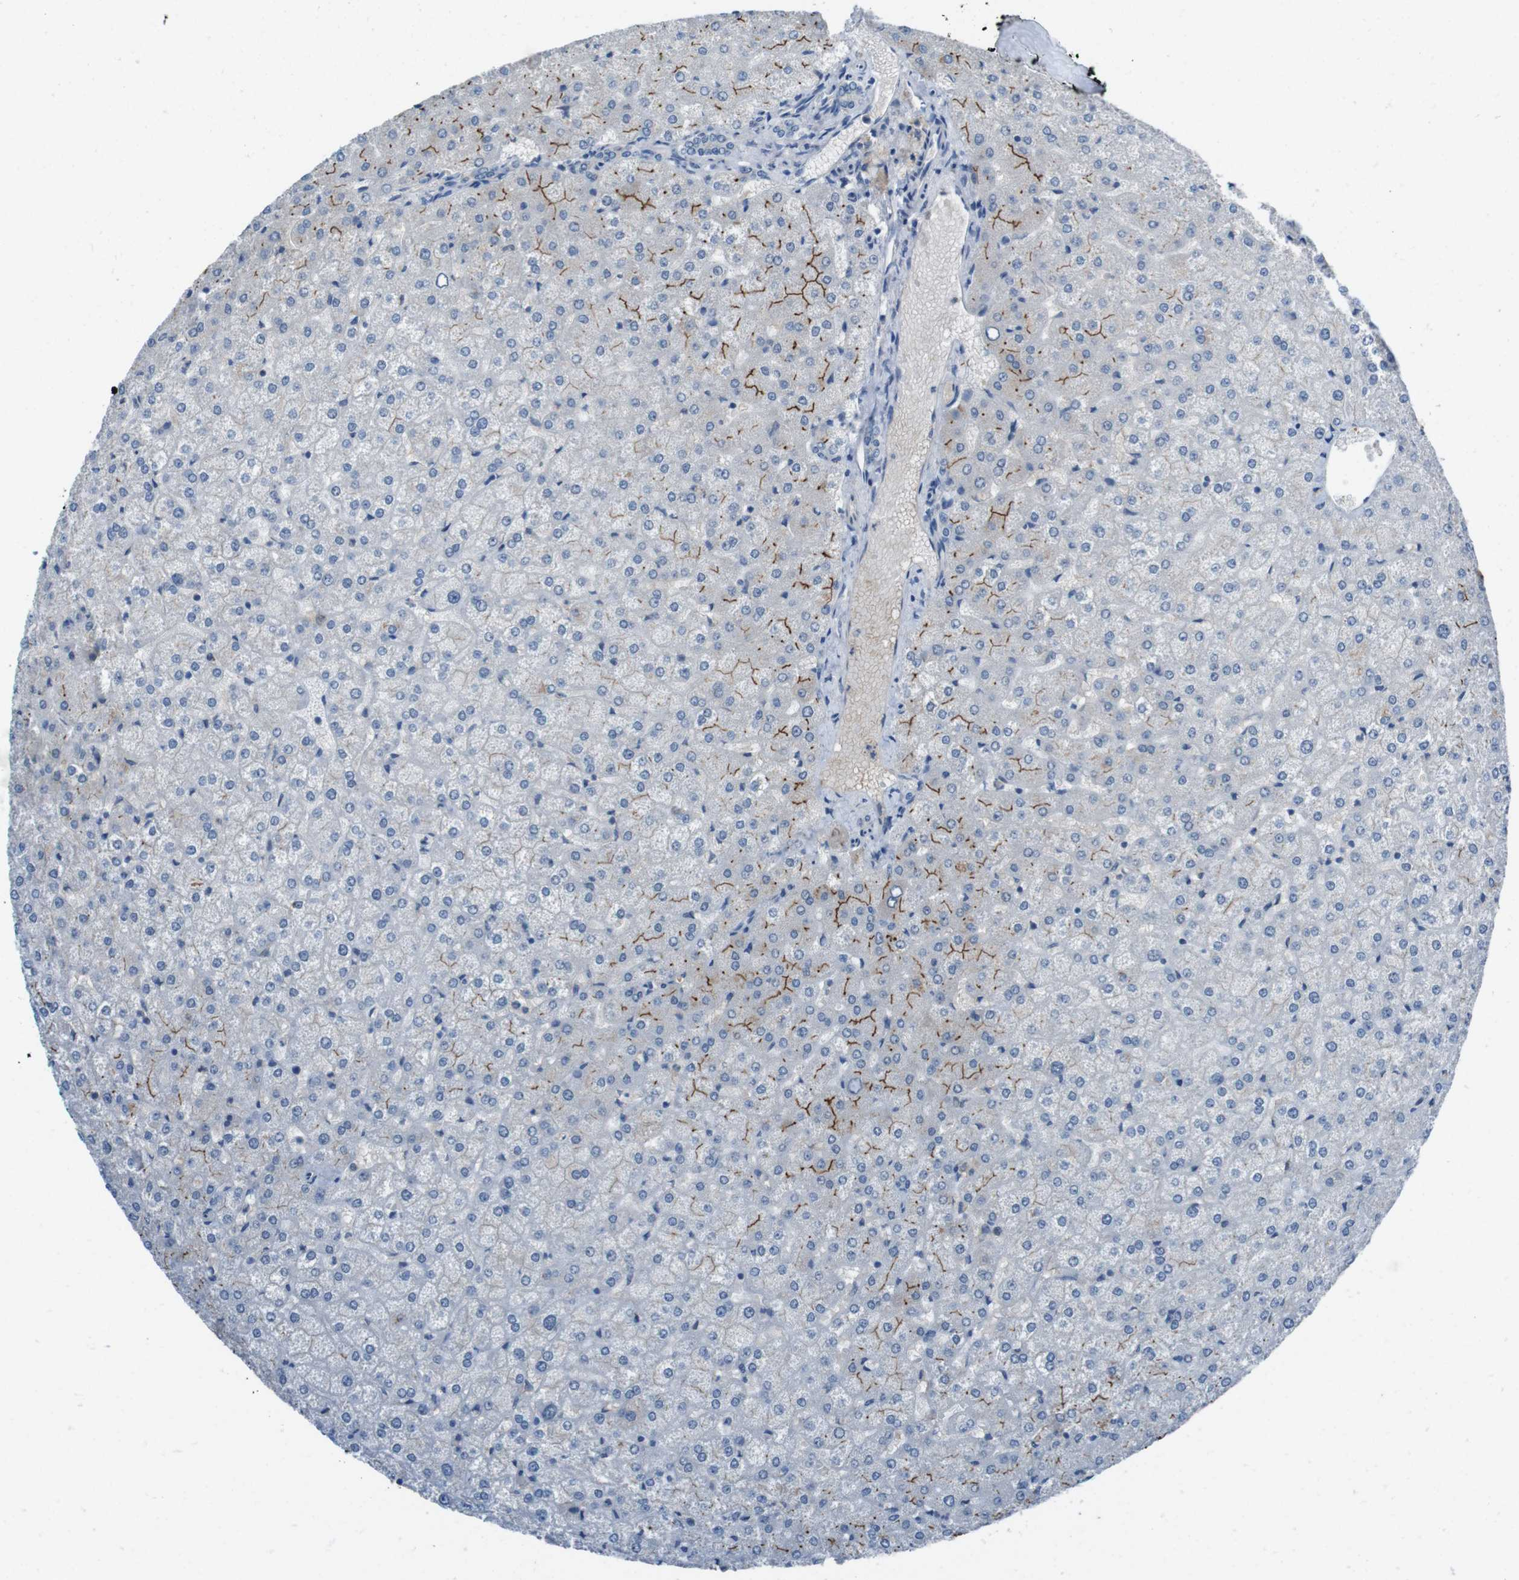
{"staining": {"intensity": "negative", "quantity": "none", "location": "none"}, "tissue": "liver", "cell_type": "Cholangiocytes", "image_type": "normal", "snomed": [{"axis": "morphology", "description": "Normal tissue, NOS"}, {"axis": "topography", "description": "Liver"}], "caption": "Immunohistochemistry histopathology image of benign liver: human liver stained with DAB (3,3'-diaminobenzidine) exhibits no significant protein expression in cholangiocytes. (DAB (3,3'-diaminobenzidine) immunohistochemistry (IHC) visualized using brightfield microscopy, high magnification).", "gene": "CDHR2", "patient": {"sex": "female", "age": 32}}